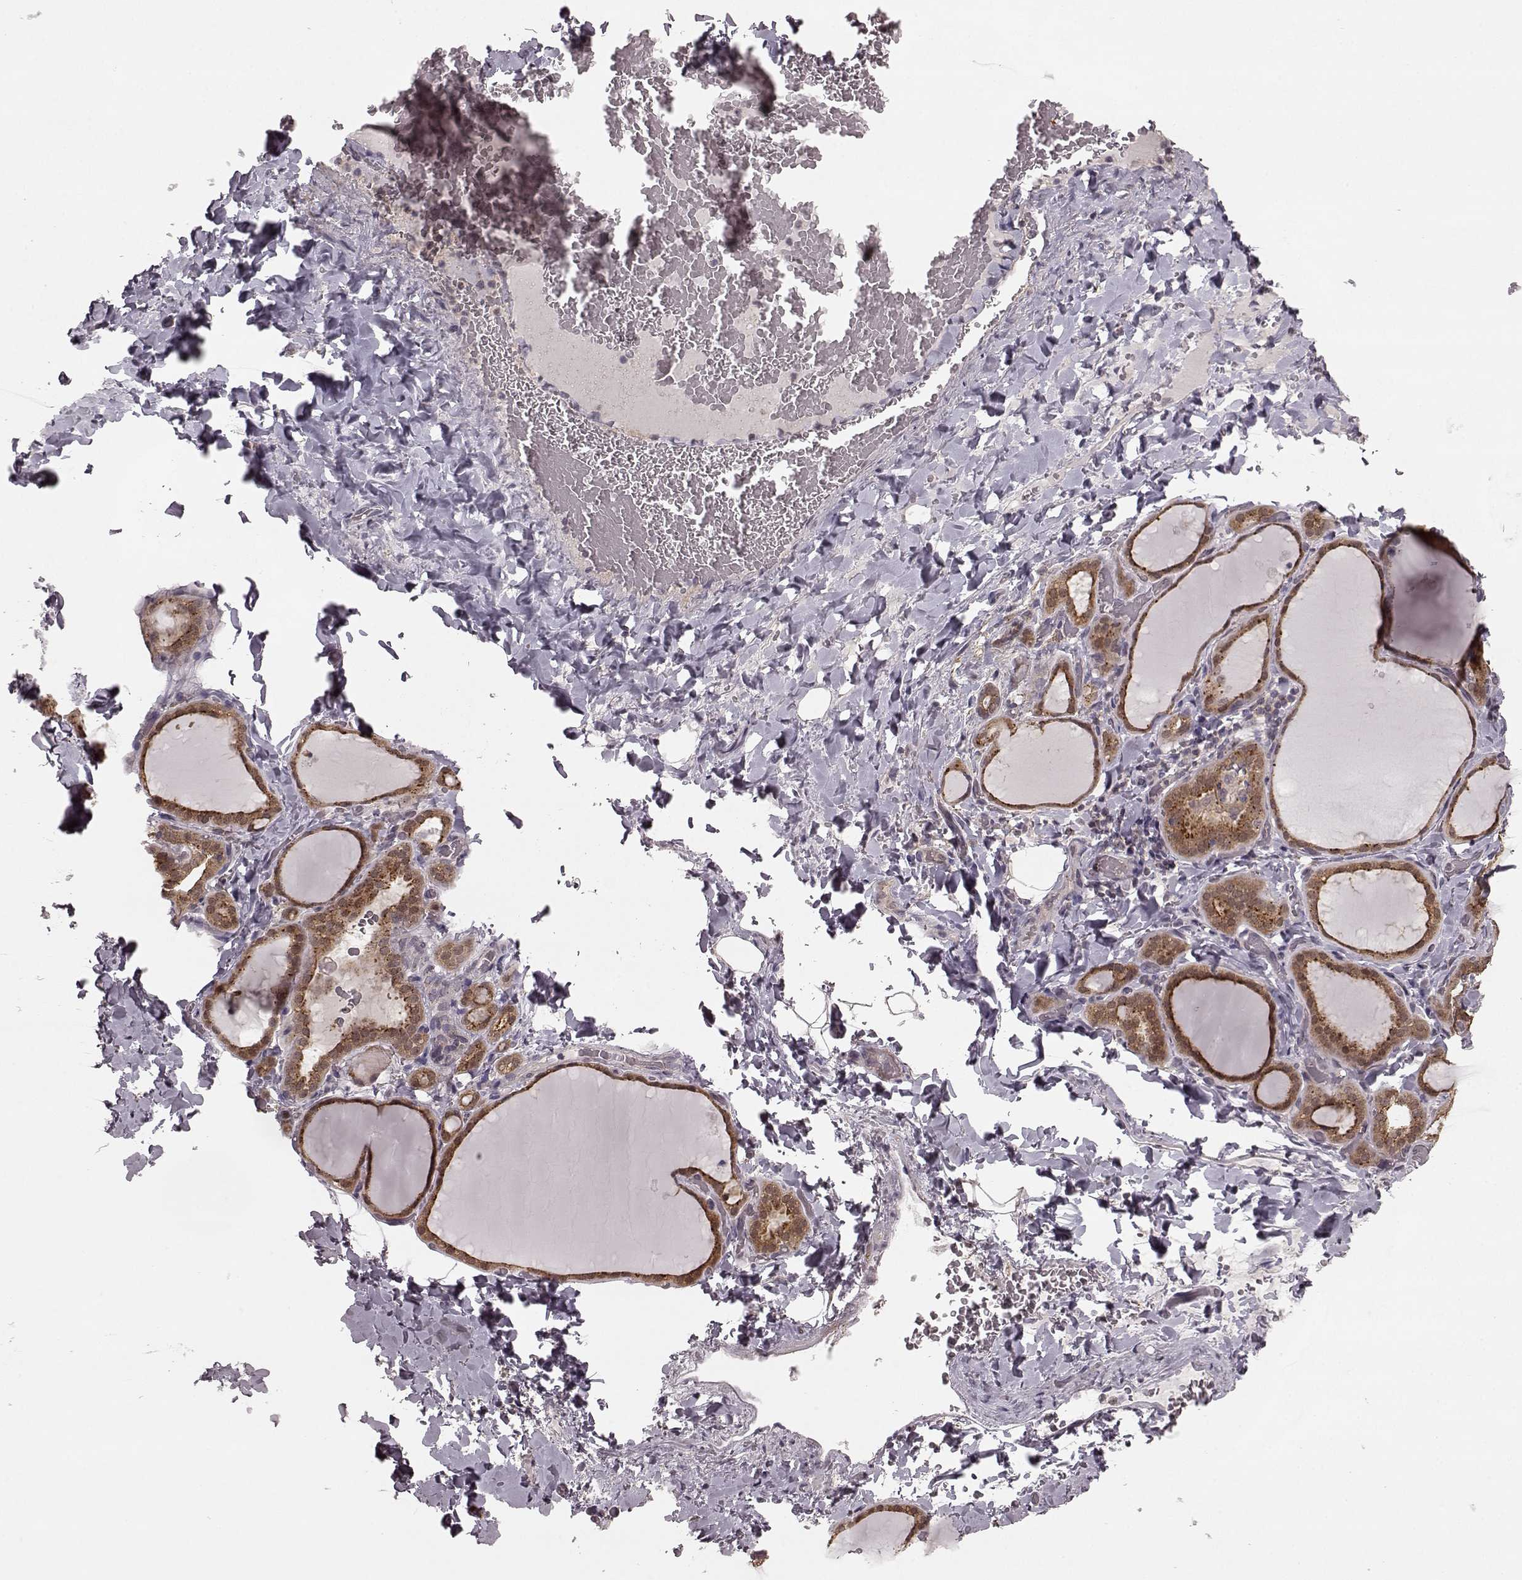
{"staining": {"intensity": "moderate", "quantity": ">75%", "location": "cytoplasmic/membranous"}, "tissue": "thyroid gland", "cell_type": "Glandular cells", "image_type": "normal", "snomed": [{"axis": "morphology", "description": "Normal tissue, NOS"}, {"axis": "topography", "description": "Thyroid gland"}], "caption": "Immunohistochemical staining of unremarkable human thyroid gland reveals medium levels of moderate cytoplasmic/membranous expression in about >75% of glandular cells. The protein of interest is shown in brown color, while the nuclei are stained blue.", "gene": "GSS", "patient": {"sex": "female", "age": 22}}